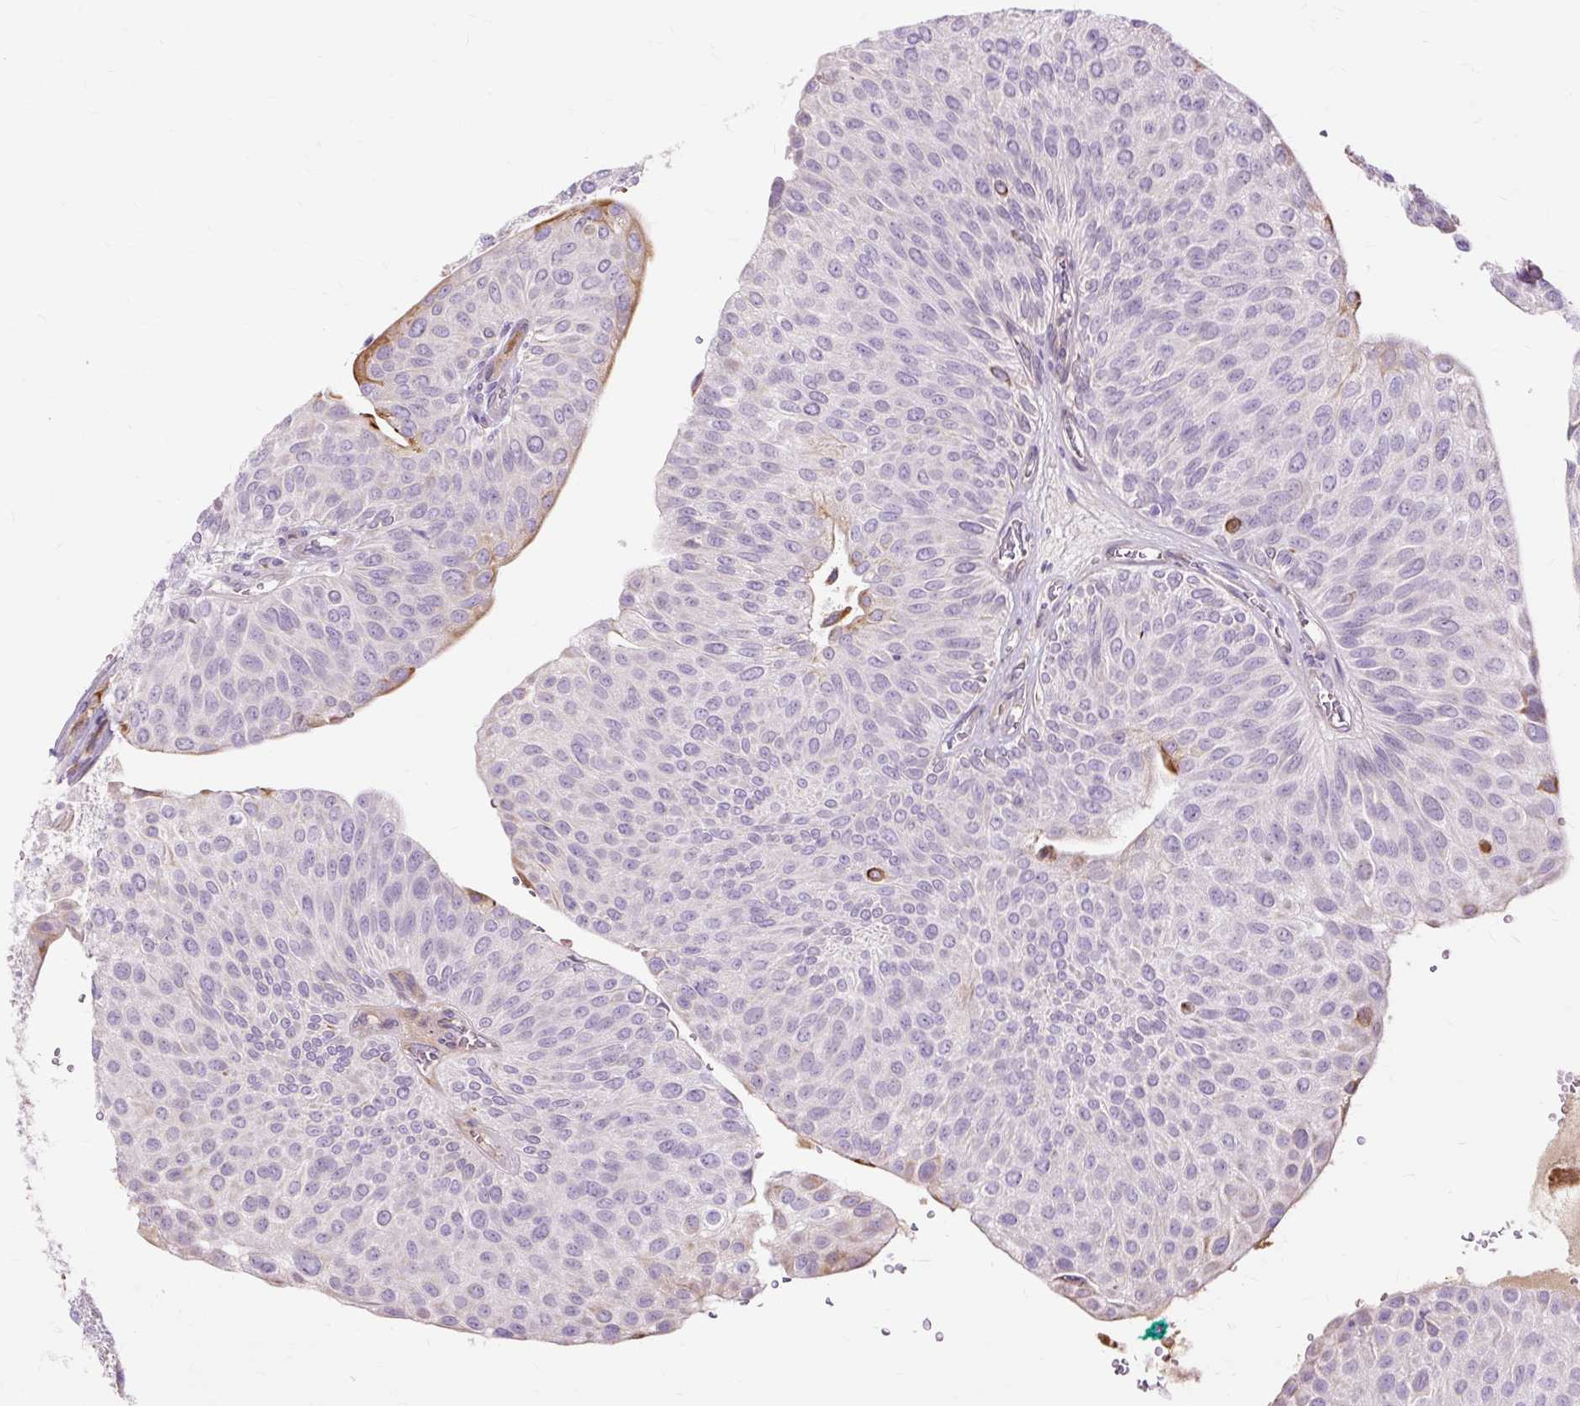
{"staining": {"intensity": "negative", "quantity": "none", "location": "none"}, "tissue": "urothelial cancer", "cell_type": "Tumor cells", "image_type": "cancer", "snomed": [{"axis": "morphology", "description": "Urothelial carcinoma, NOS"}, {"axis": "topography", "description": "Urinary bladder"}], "caption": "Photomicrograph shows no significant protein expression in tumor cells of transitional cell carcinoma. (Immunohistochemistry, brightfield microscopy, high magnification).", "gene": "DCTN4", "patient": {"sex": "male", "age": 67}}